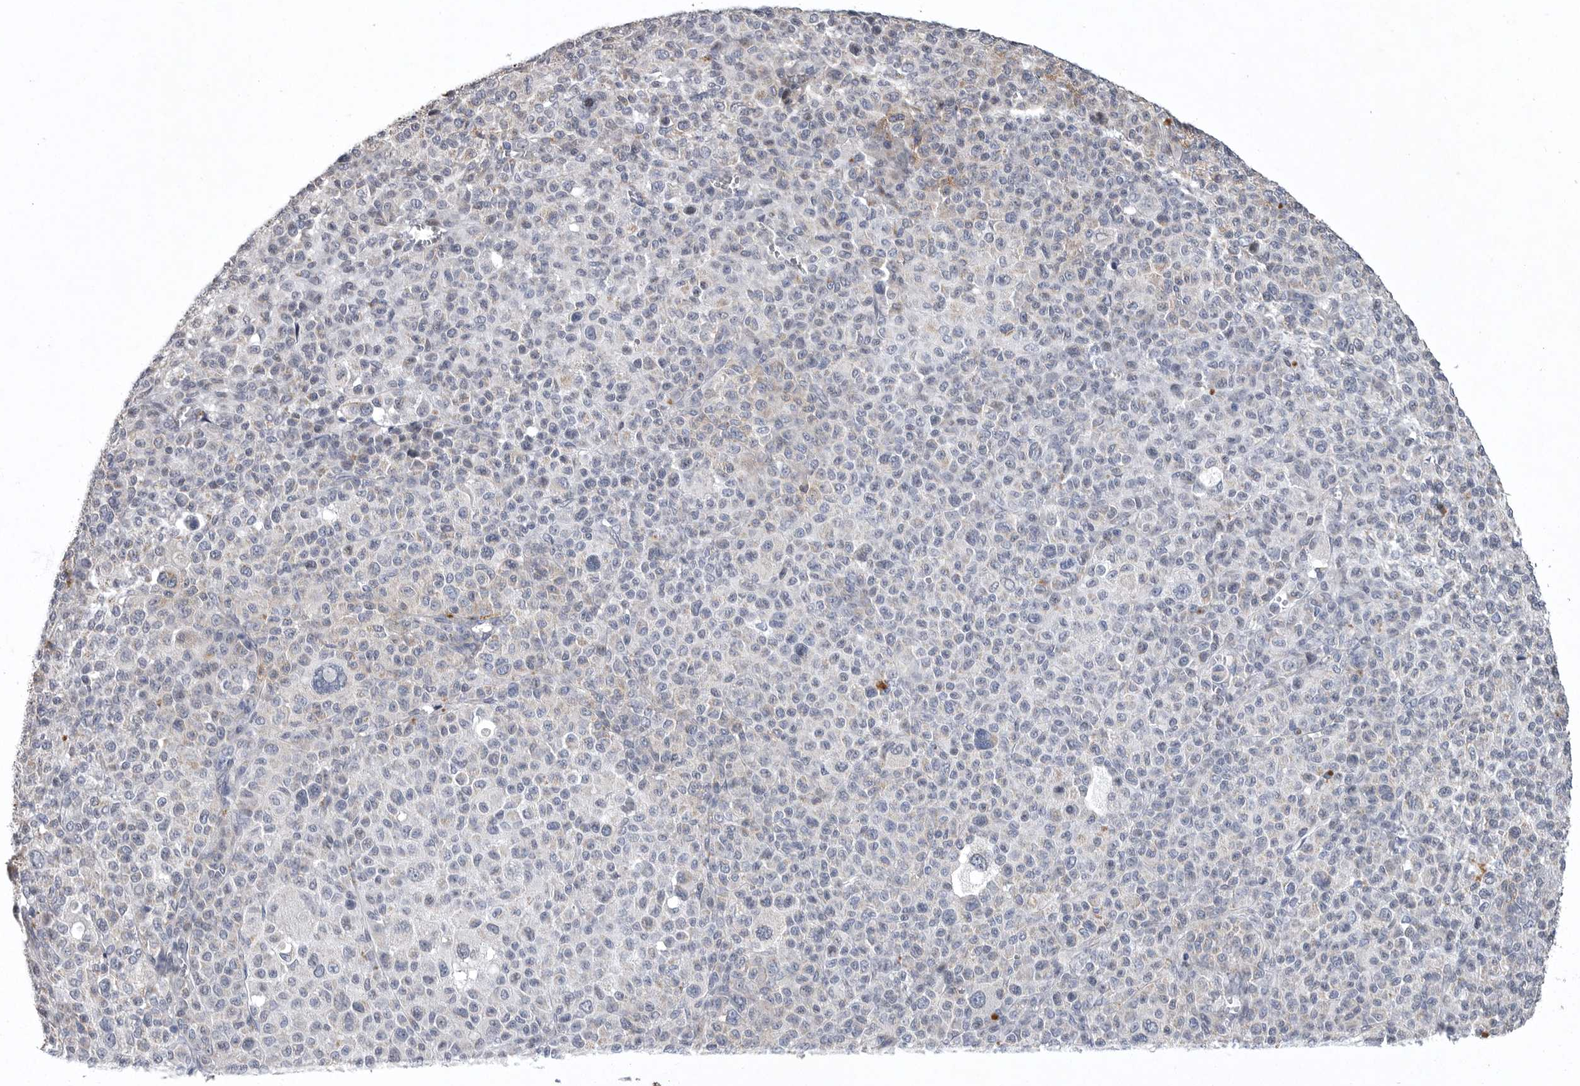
{"staining": {"intensity": "negative", "quantity": "none", "location": "none"}, "tissue": "melanoma", "cell_type": "Tumor cells", "image_type": "cancer", "snomed": [{"axis": "morphology", "description": "Malignant melanoma, Metastatic site"}, {"axis": "topography", "description": "Skin"}], "caption": "IHC image of malignant melanoma (metastatic site) stained for a protein (brown), which displays no positivity in tumor cells.", "gene": "CRP", "patient": {"sex": "female", "age": 74}}